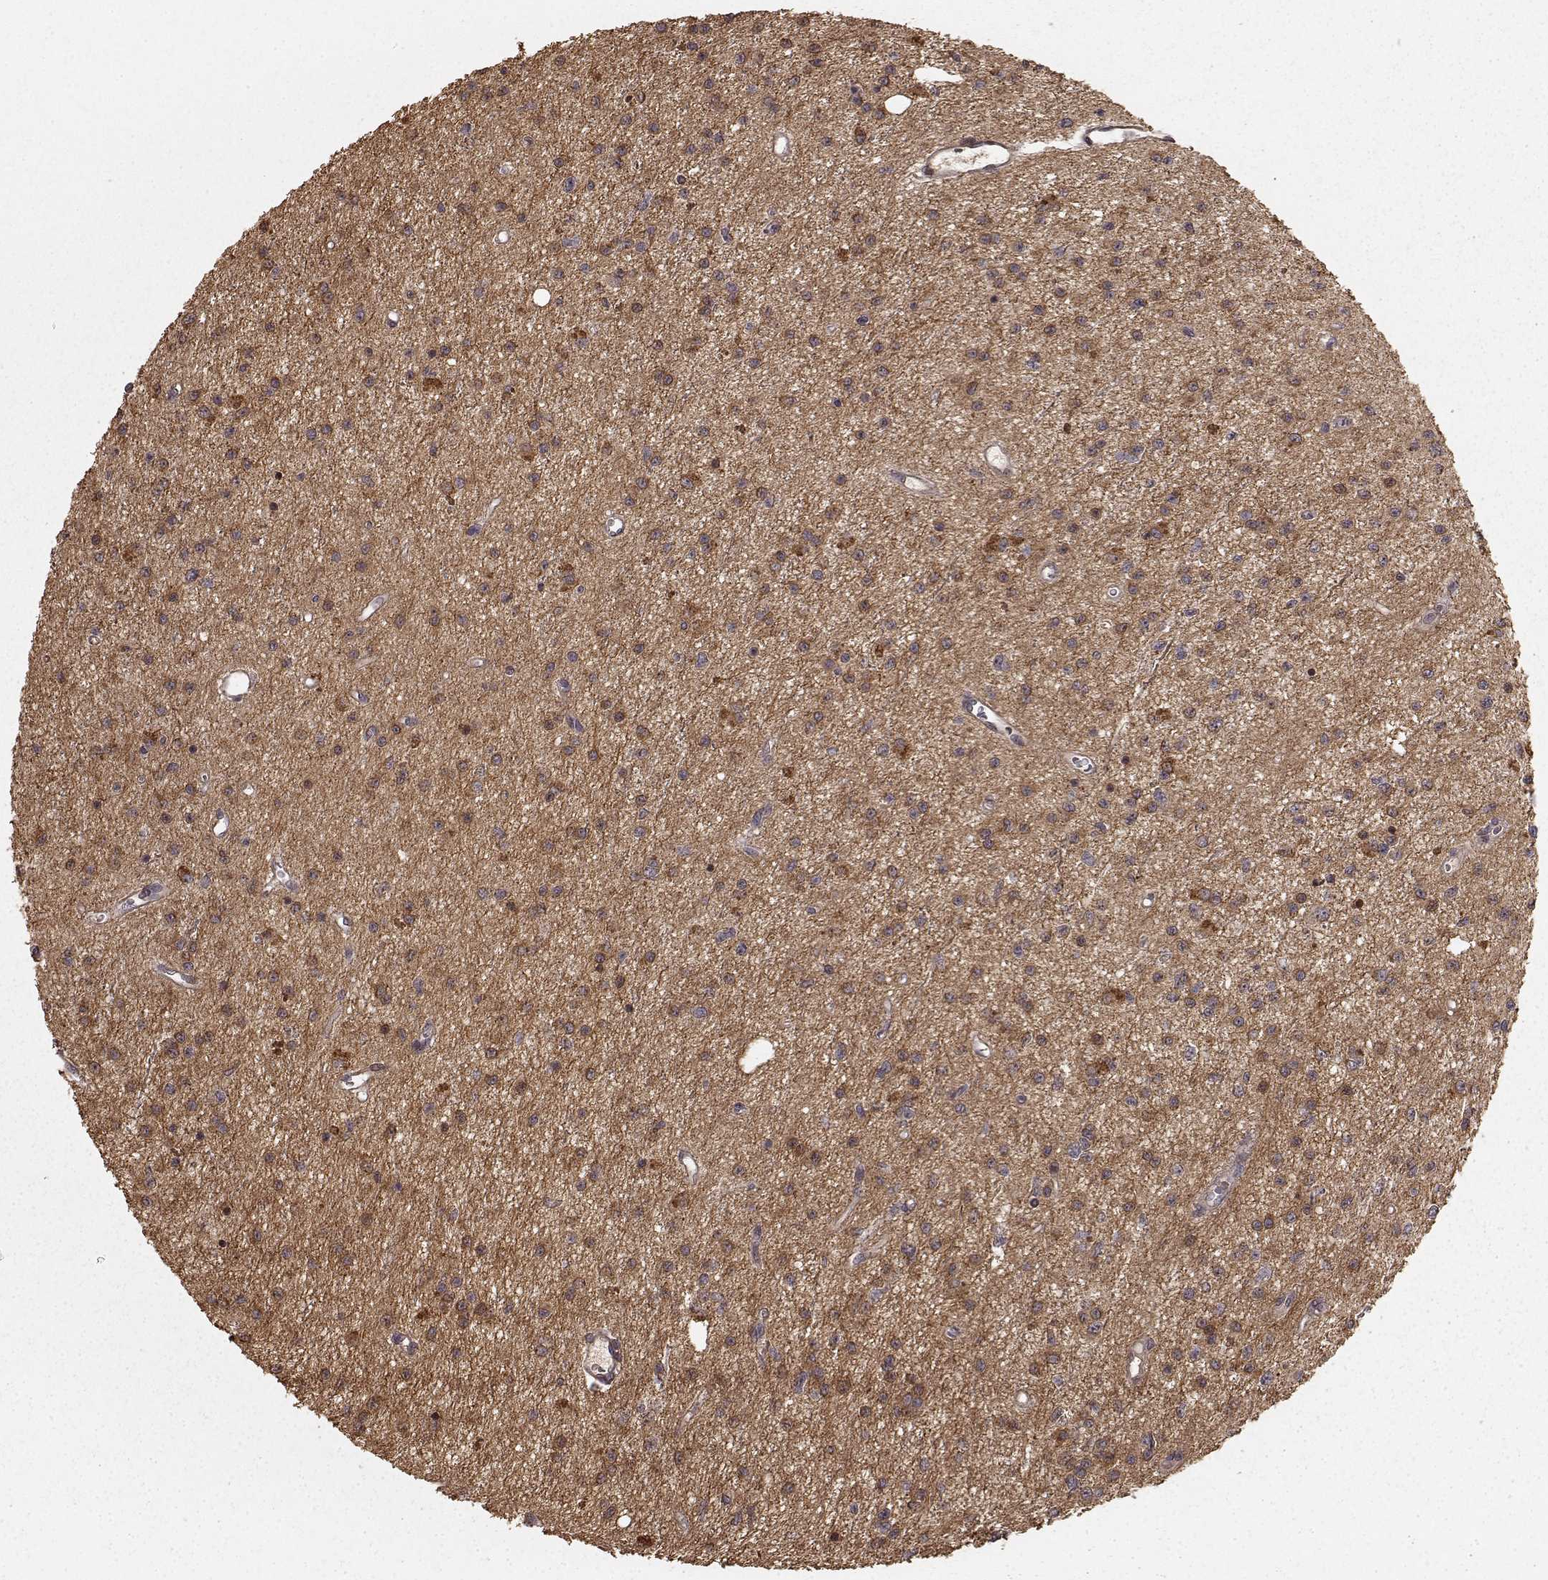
{"staining": {"intensity": "strong", "quantity": ">75%", "location": "cytoplasmic/membranous"}, "tissue": "glioma", "cell_type": "Tumor cells", "image_type": "cancer", "snomed": [{"axis": "morphology", "description": "Glioma, malignant, Low grade"}, {"axis": "topography", "description": "Brain"}], "caption": "A brown stain shows strong cytoplasmic/membranous expression of a protein in glioma tumor cells.", "gene": "USP15", "patient": {"sex": "female", "age": 45}}